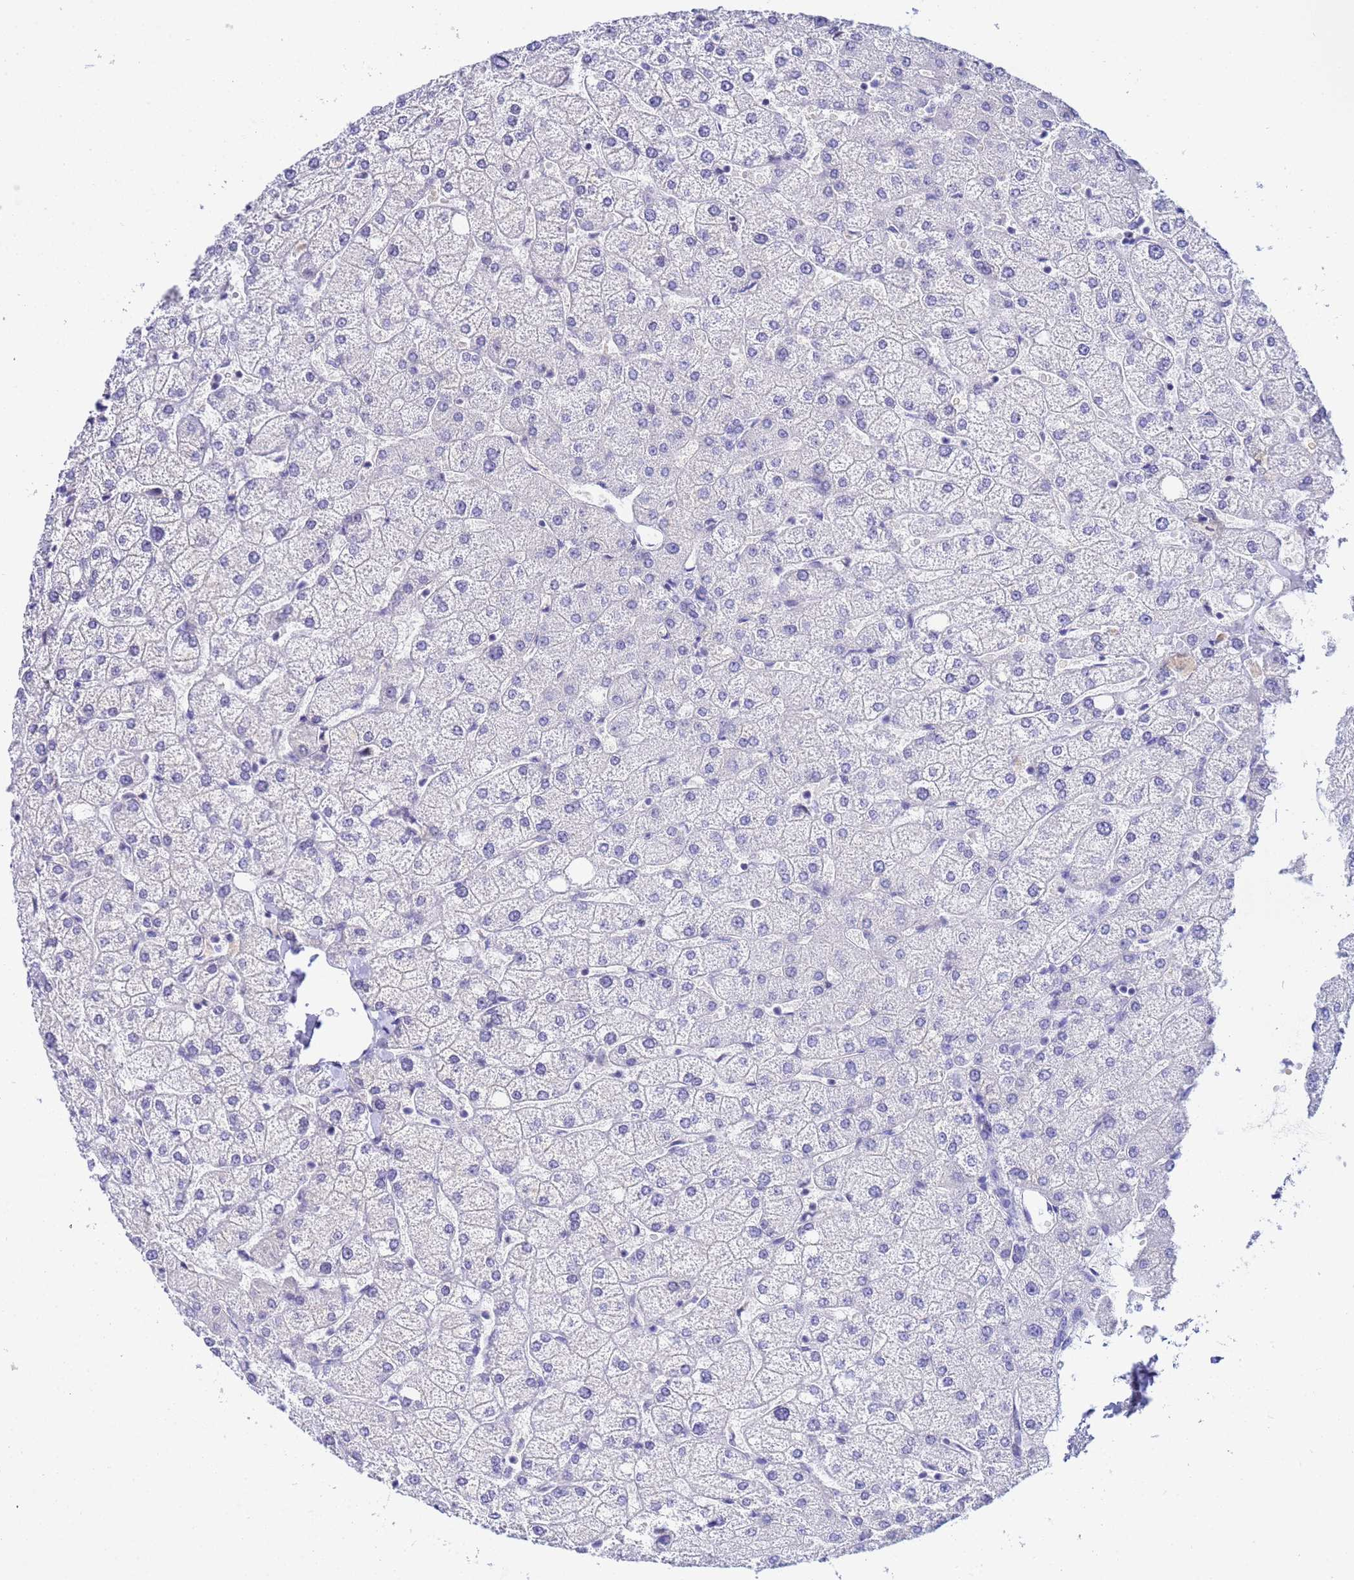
{"staining": {"intensity": "negative", "quantity": "none", "location": "none"}, "tissue": "liver", "cell_type": "Cholangiocytes", "image_type": "normal", "snomed": [{"axis": "morphology", "description": "Normal tissue, NOS"}, {"axis": "topography", "description": "Liver"}], "caption": "DAB (3,3'-diaminobenzidine) immunohistochemical staining of benign liver shows no significant positivity in cholangiocytes.", "gene": "ACTL6B", "patient": {"sex": "female", "age": 54}}